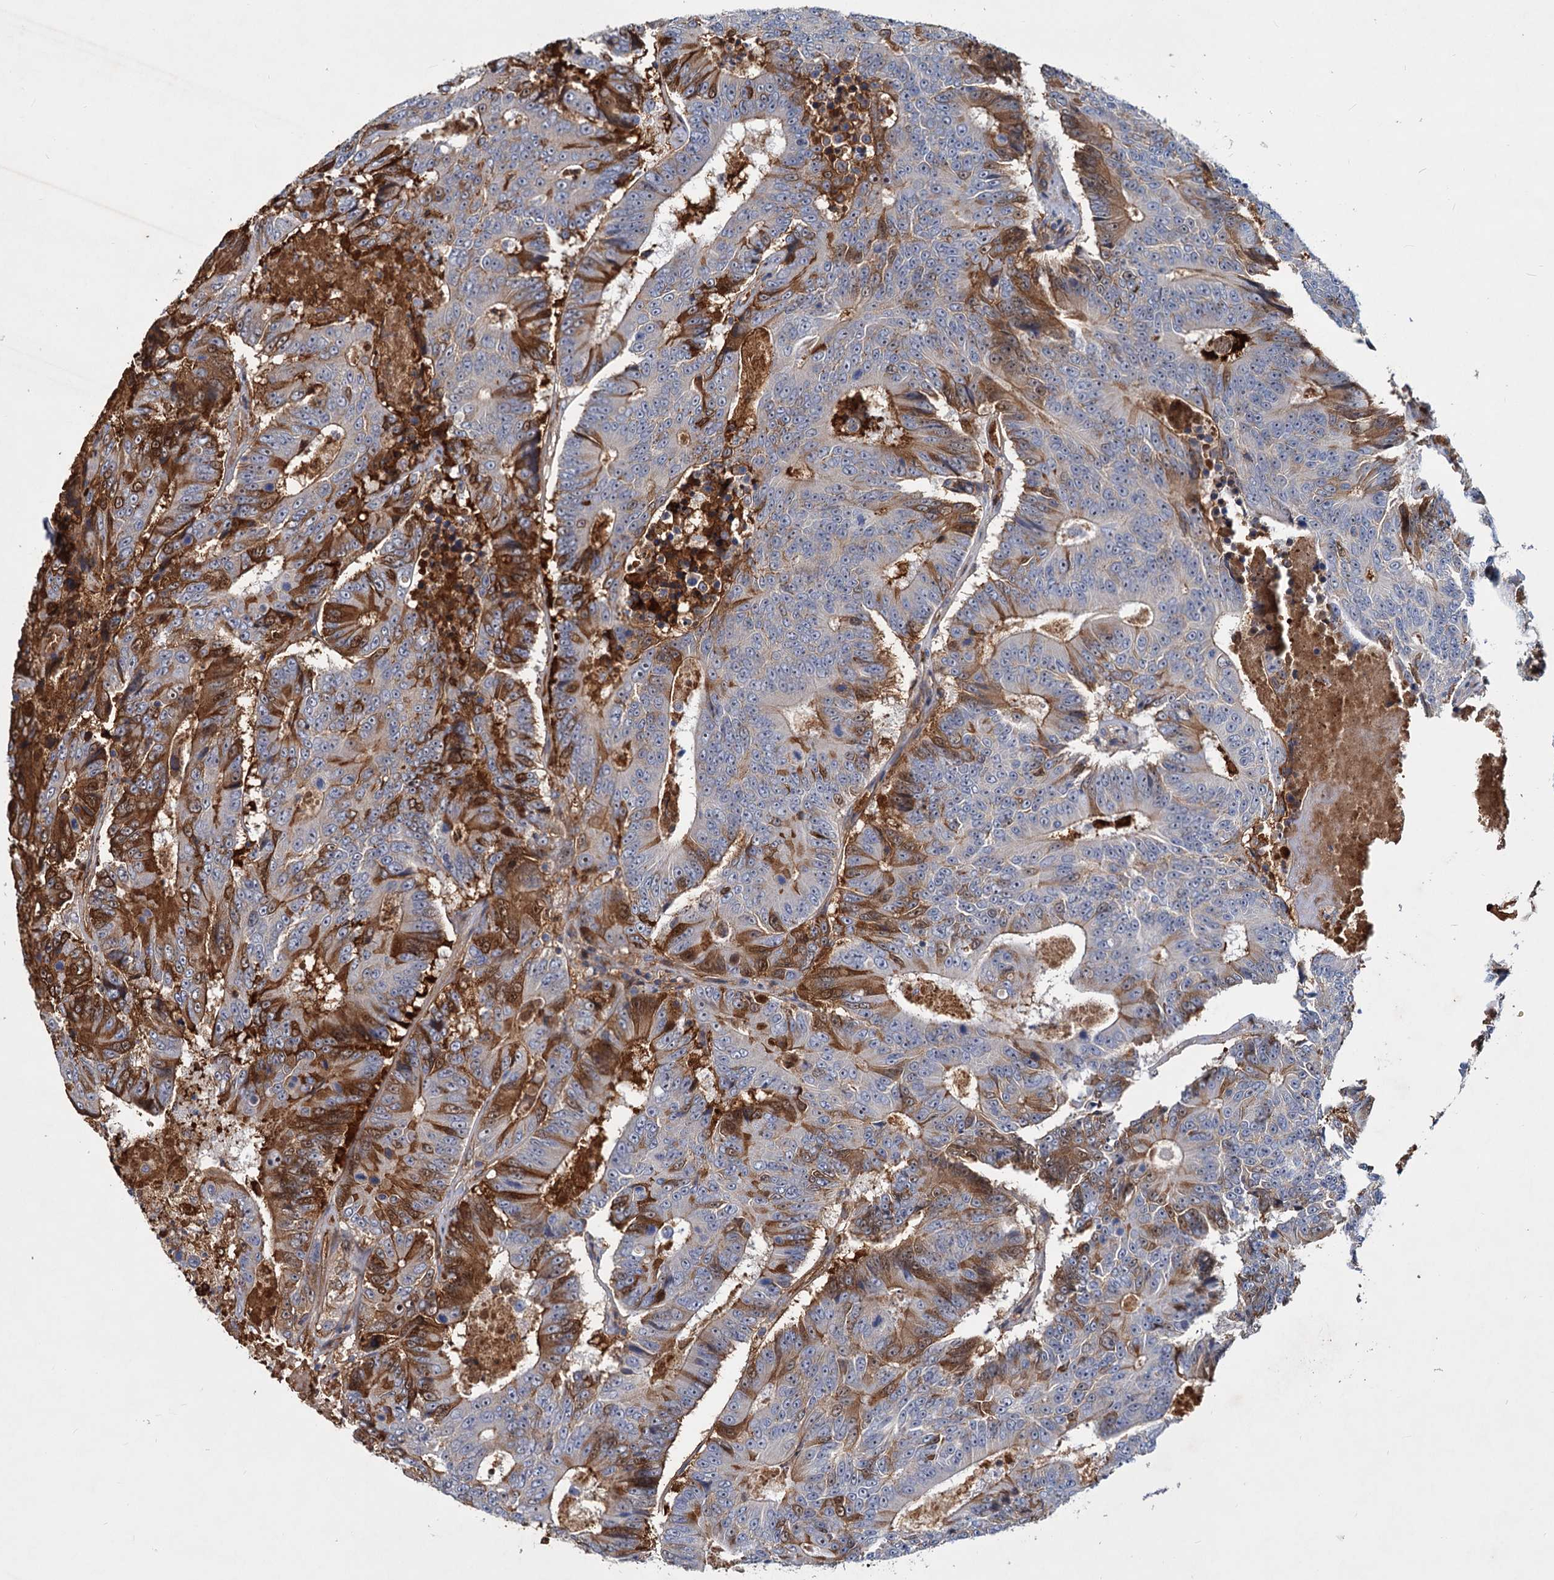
{"staining": {"intensity": "moderate", "quantity": "25%-75%", "location": "cytoplasmic/membranous,nuclear"}, "tissue": "colorectal cancer", "cell_type": "Tumor cells", "image_type": "cancer", "snomed": [{"axis": "morphology", "description": "Adenocarcinoma, NOS"}, {"axis": "topography", "description": "Colon"}], "caption": "High-power microscopy captured an immunohistochemistry image of colorectal adenocarcinoma, revealing moderate cytoplasmic/membranous and nuclear positivity in about 25%-75% of tumor cells. The staining was performed using DAB (3,3'-diaminobenzidine), with brown indicating positive protein expression. Nuclei are stained blue with hematoxylin.", "gene": "CHRD", "patient": {"sex": "male", "age": 83}}